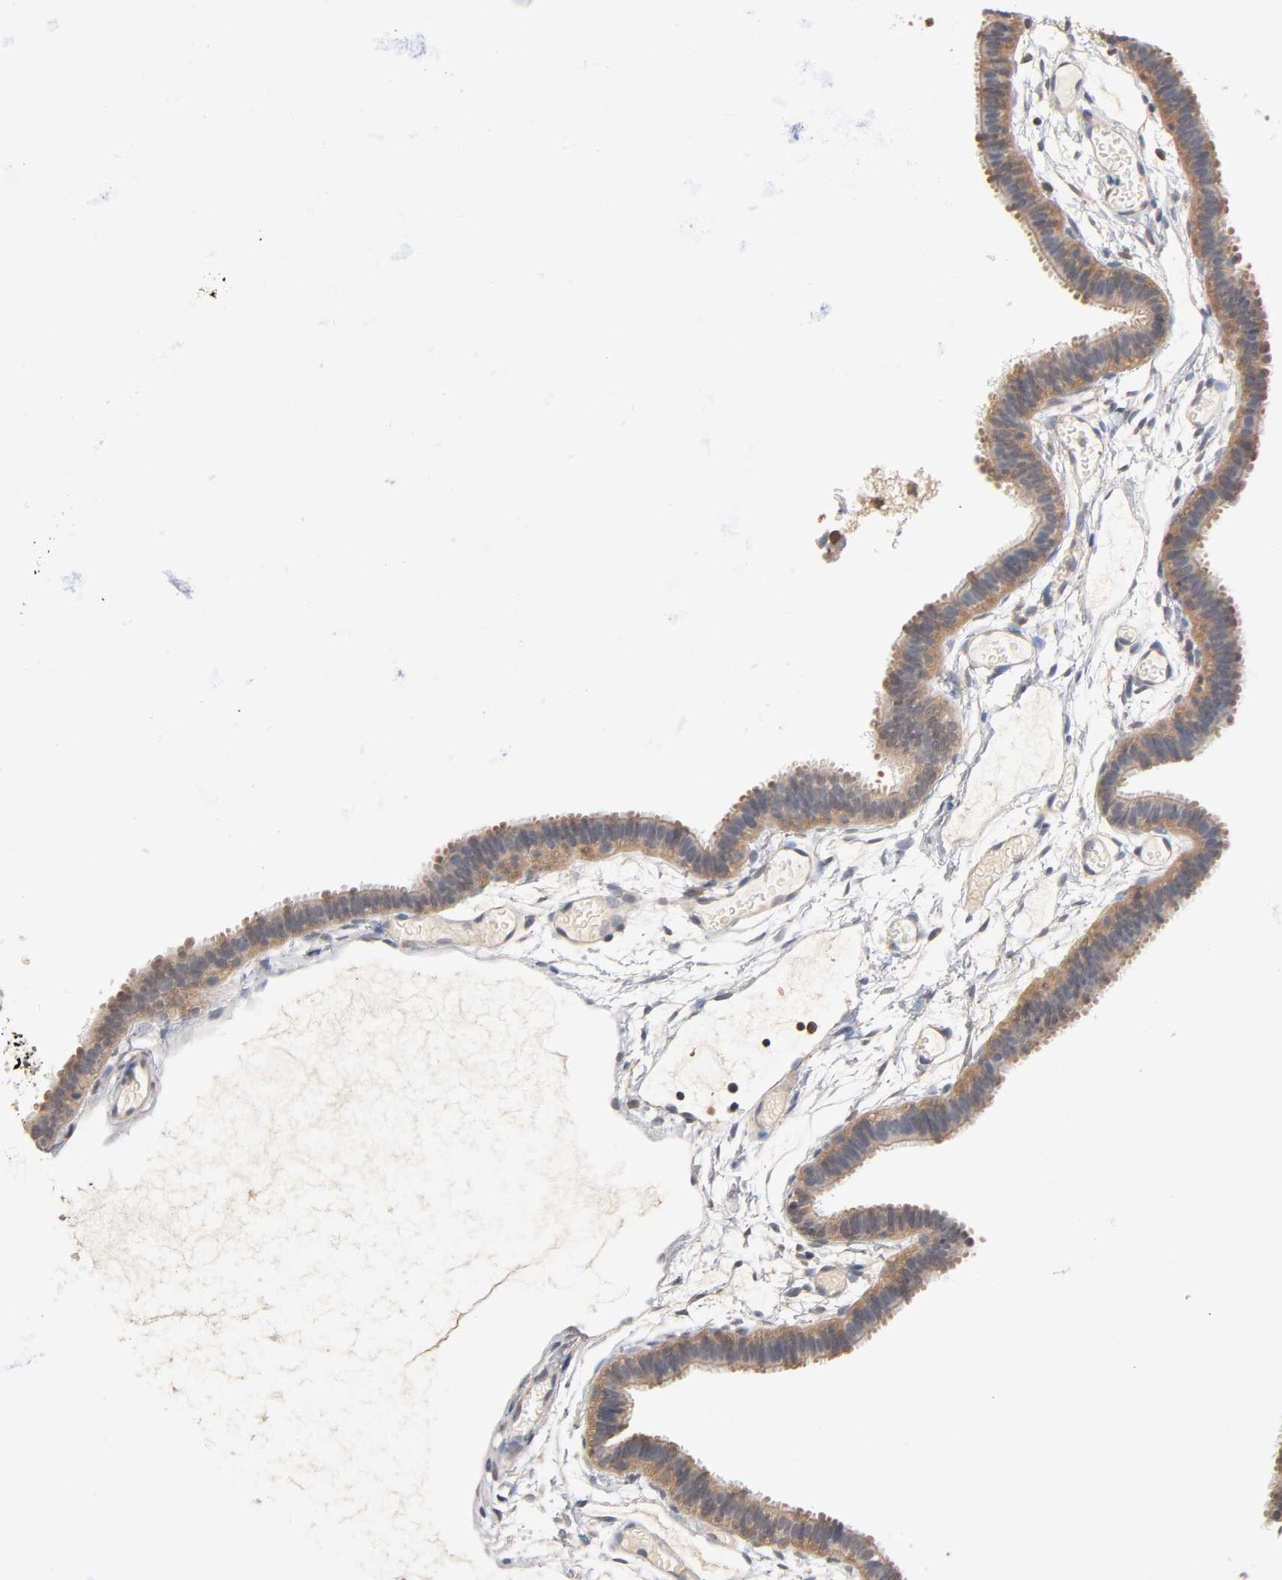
{"staining": {"intensity": "moderate", "quantity": ">75%", "location": "cytoplasmic/membranous"}, "tissue": "fallopian tube", "cell_type": "Glandular cells", "image_type": "normal", "snomed": [{"axis": "morphology", "description": "Normal tissue, NOS"}, {"axis": "topography", "description": "Fallopian tube"}], "caption": "Brown immunohistochemical staining in normal human fallopian tube exhibits moderate cytoplasmic/membranous expression in about >75% of glandular cells. (brown staining indicates protein expression, while blue staining denotes nuclei).", "gene": "ALDOA", "patient": {"sex": "female", "age": 29}}